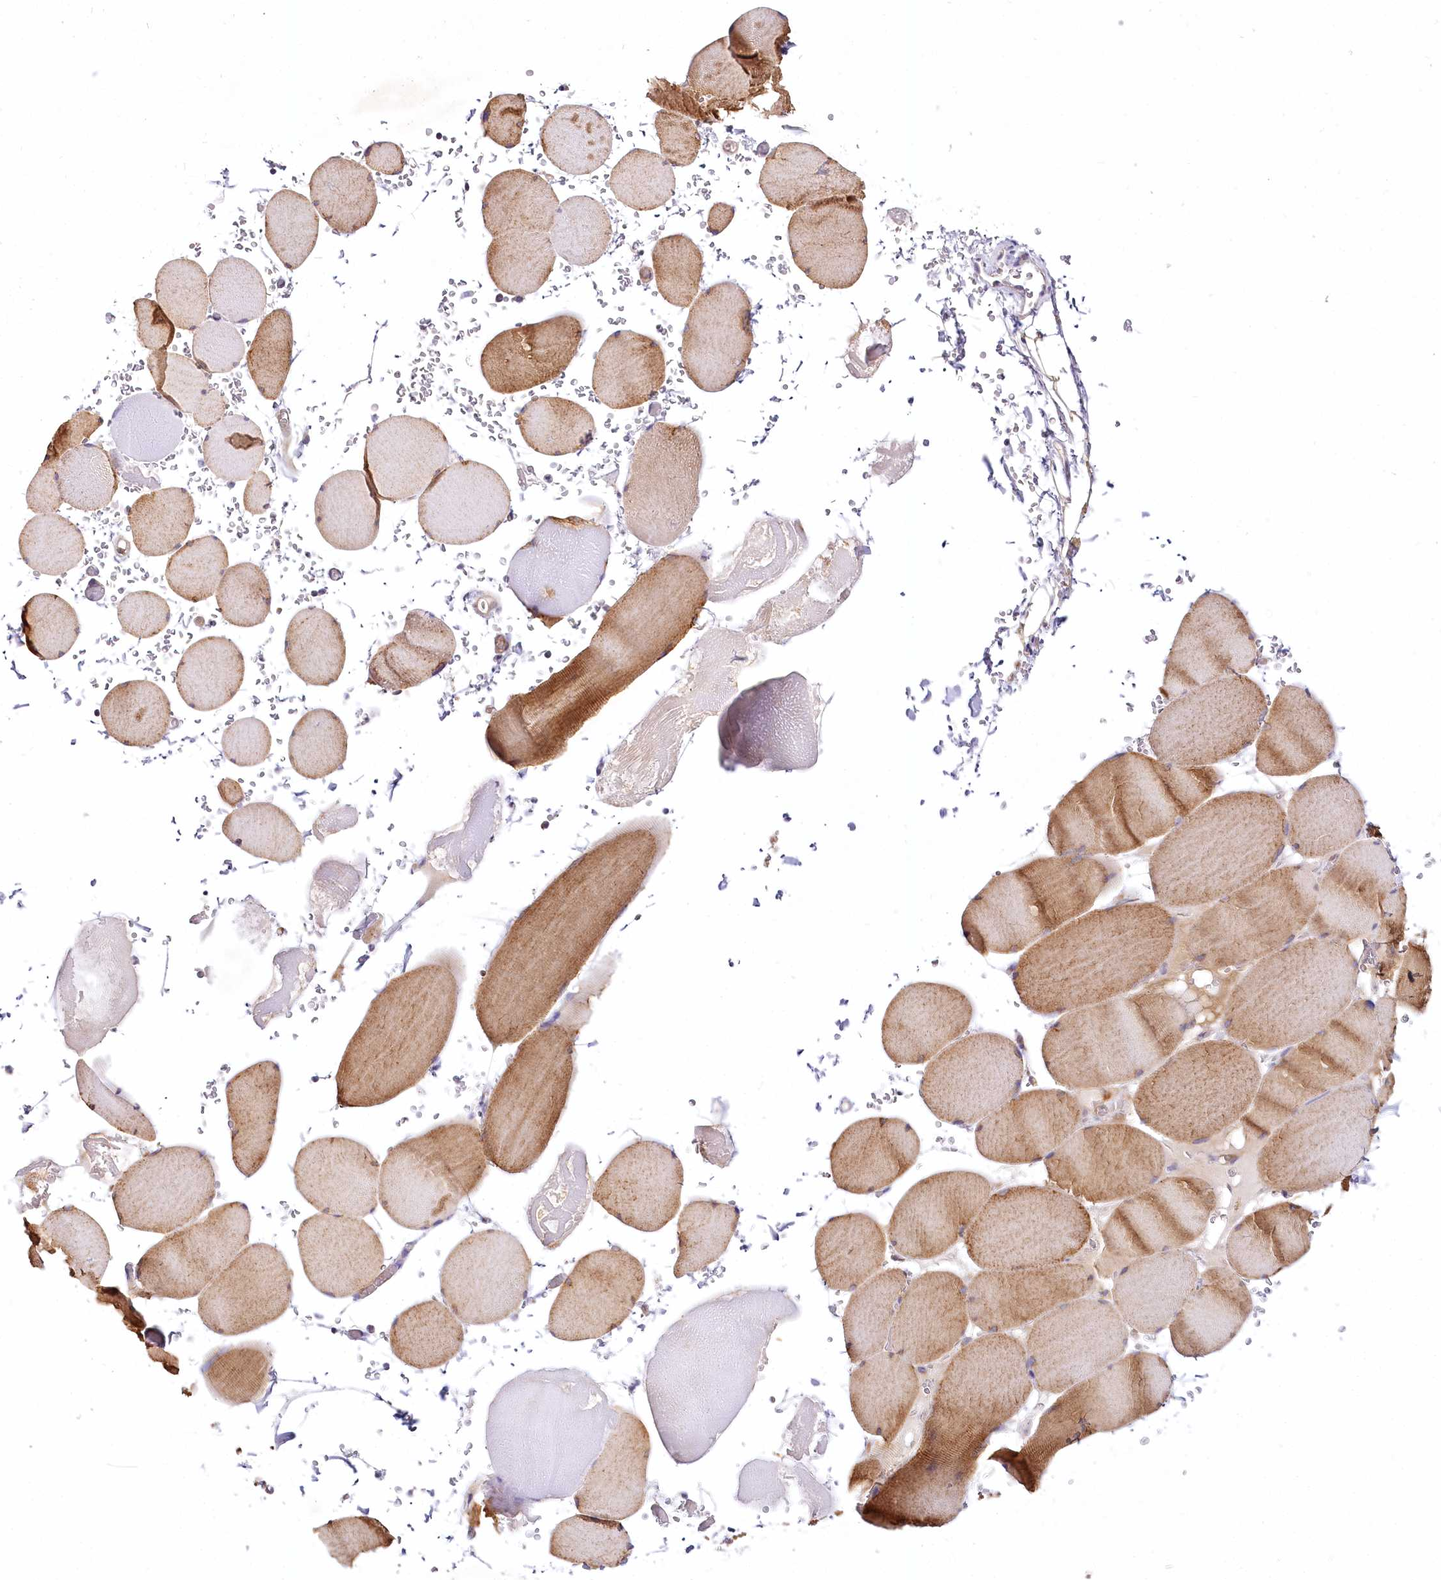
{"staining": {"intensity": "moderate", "quantity": ">75%", "location": "cytoplasmic/membranous"}, "tissue": "skeletal muscle", "cell_type": "Myocytes", "image_type": "normal", "snomed": [{"axis": "morphology", "description": "Normal tissue, NOS"}, {"axis": "topography", "description": "Skeletal muscle"}, {"axis": "topography", "description": "Head-Neck"}], "caption": "IHC photomicrograph of benign skeletal muscle: human skeletal muscle stained using immunohistochemistry exhibits medium levels of moderate protein expression localized specifically in the cytoplasmic/membranous of myocytes, appearing as a cytoplasmic/membranous brown color.", "gene": "VWA5A", "patient": {"sex": "male", "age": 66}}